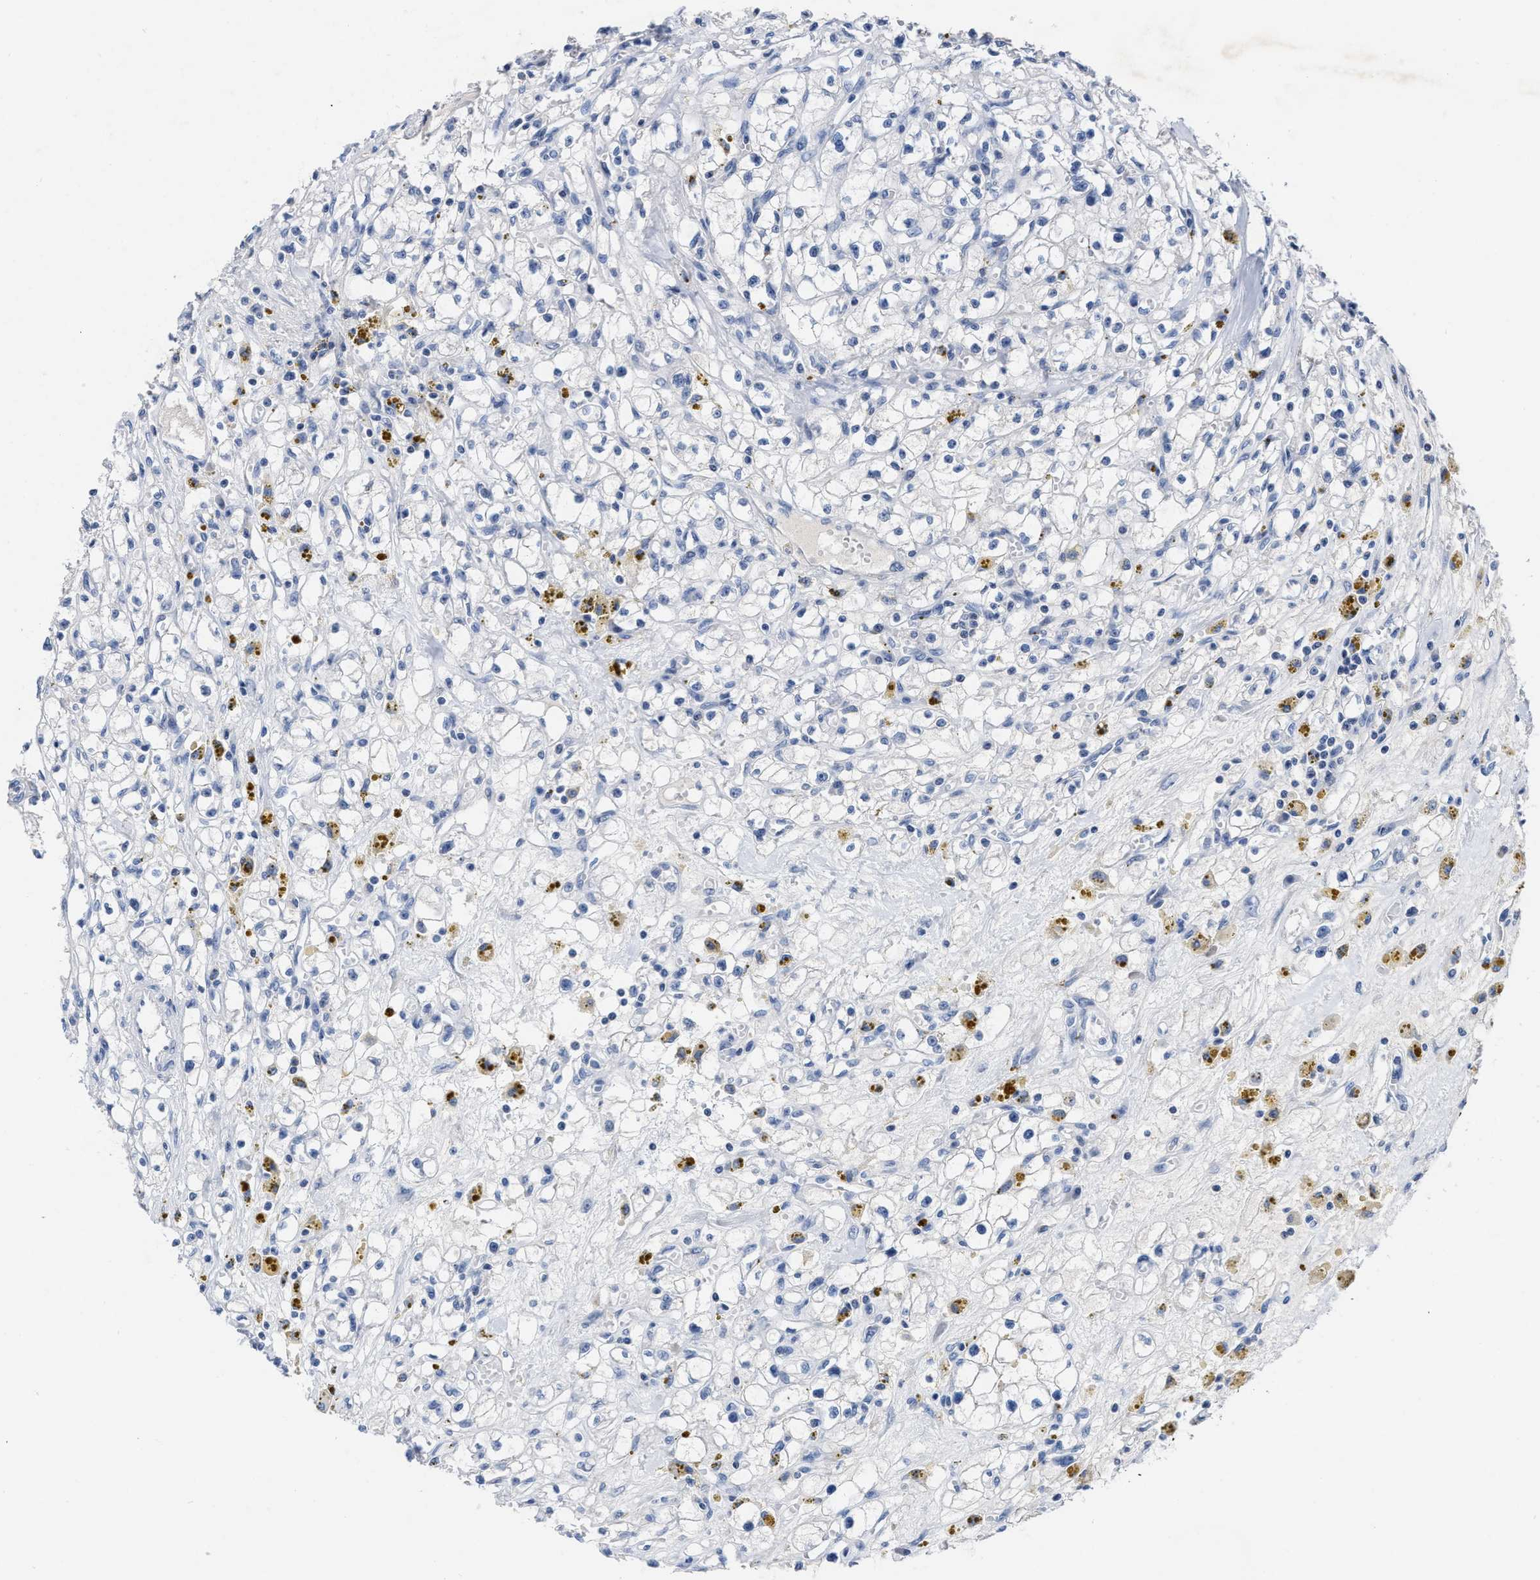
{"staining": {"intensity": "negative", "quantity": "none", "location": "none"}, "tissue": "renal cancer", "cell_type": "Tumor cells", "image_type": "cancer", "snomed": [{"axis": "morphology", "description": "Adenocarcinoma, NOS"}, {"axis": "topography", "description": "Kidney"}], "caption": "Immunohistochemical staining of human adenocarcinoma (renal) displays no significant positivity in tumor cells. Nuclei are stained in blue.", "gene": "CEACAM5", "patient": {"sex": "male", "age": 56}}